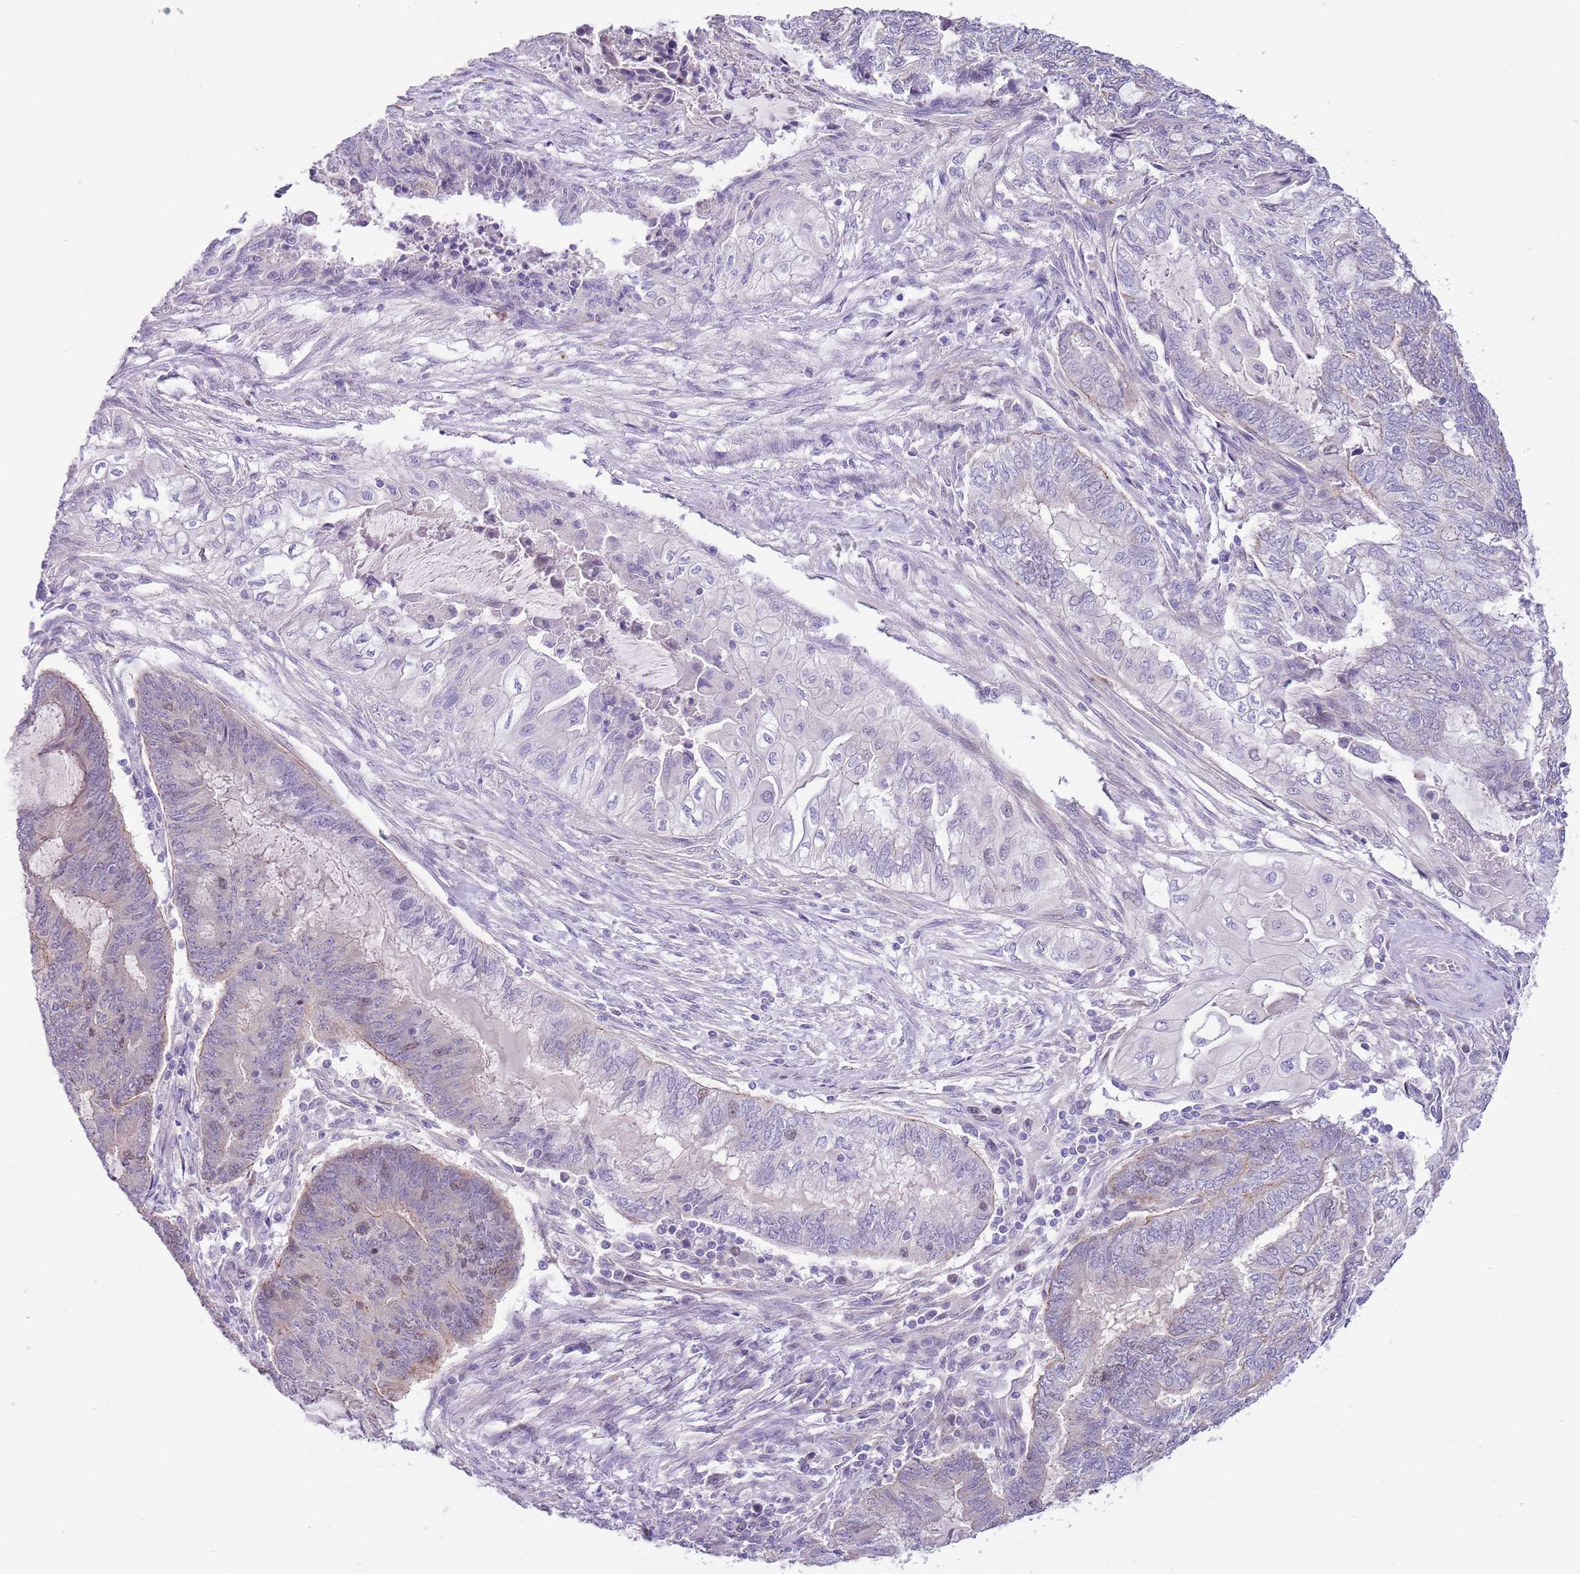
{"staining": {"intensity": "negative", "quantity": "none", "location": "none"}, "tissue": "endometrial cancer", "cell_type": "Tumor cells", "image_type": "cancer", "snomed": [{"axis": "morphology", "description": "Adenocarcinoma, NOS"}, {"axis": "topography", "description": "Uterus"}, {"axis": "topography", "description": "Endometrium"}], "caption": "The immunohistochemistry (IHC) micrograph has no significant expression in tumor cells of endometrial cancer tissue.", "gene": "FBRSL1", "patient": {"sex": "female", "age": 70}}